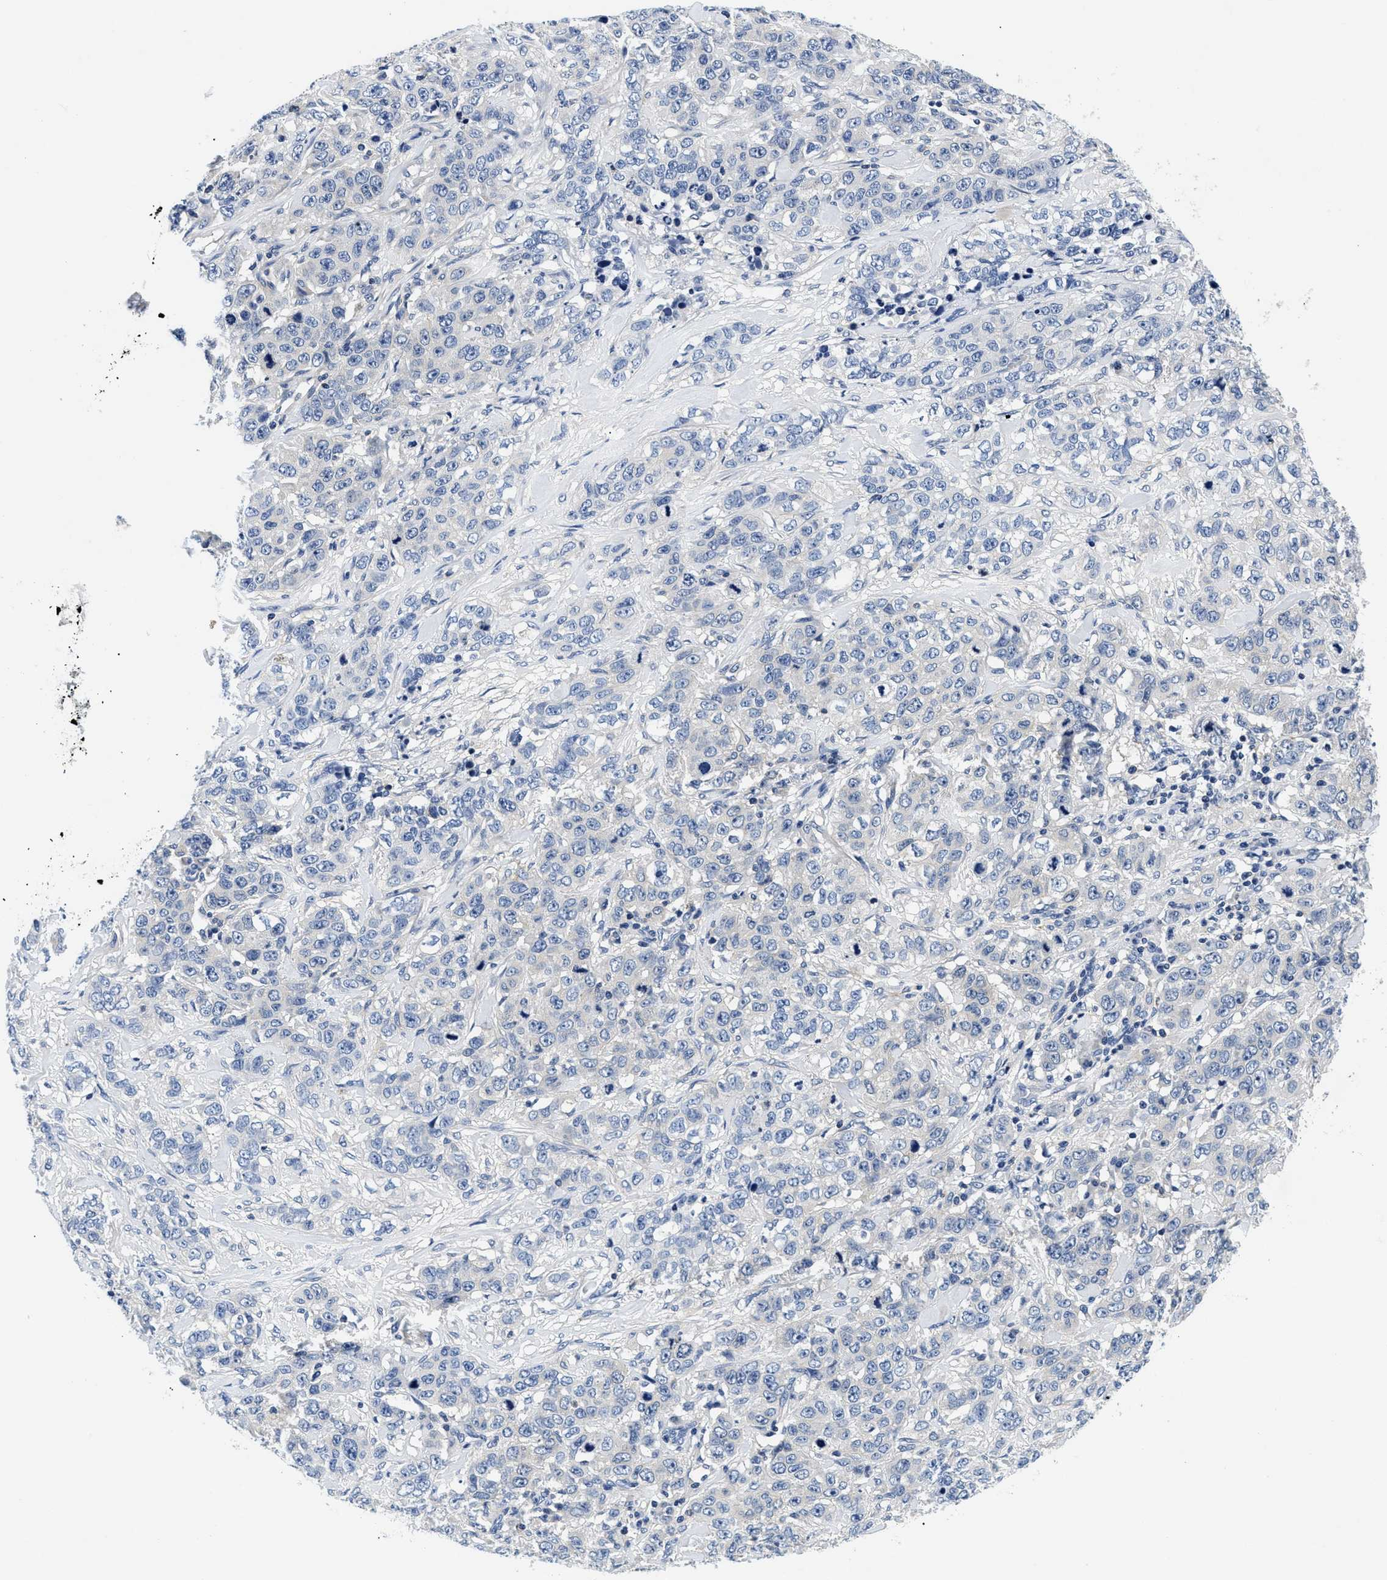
{"staining": {"intensity": "negative", "quantity": "none", "location": "none"}, "tissue": "stomach cancer", "cell_type": "Tumor cells", "image_type": "cancer", "snomed": [{"axis": "morphology", "description": "Adenocarcinoma, NOS"}, {"axis": "topography", "description": "Stomach"}], "caption": "Immunohistochemical staining of human stomach cancer (adenocarcinoma) displays no significant positivity in tumor cells.", "gene": "MEA1", "patient": {"sex": "male", "age": 48}}